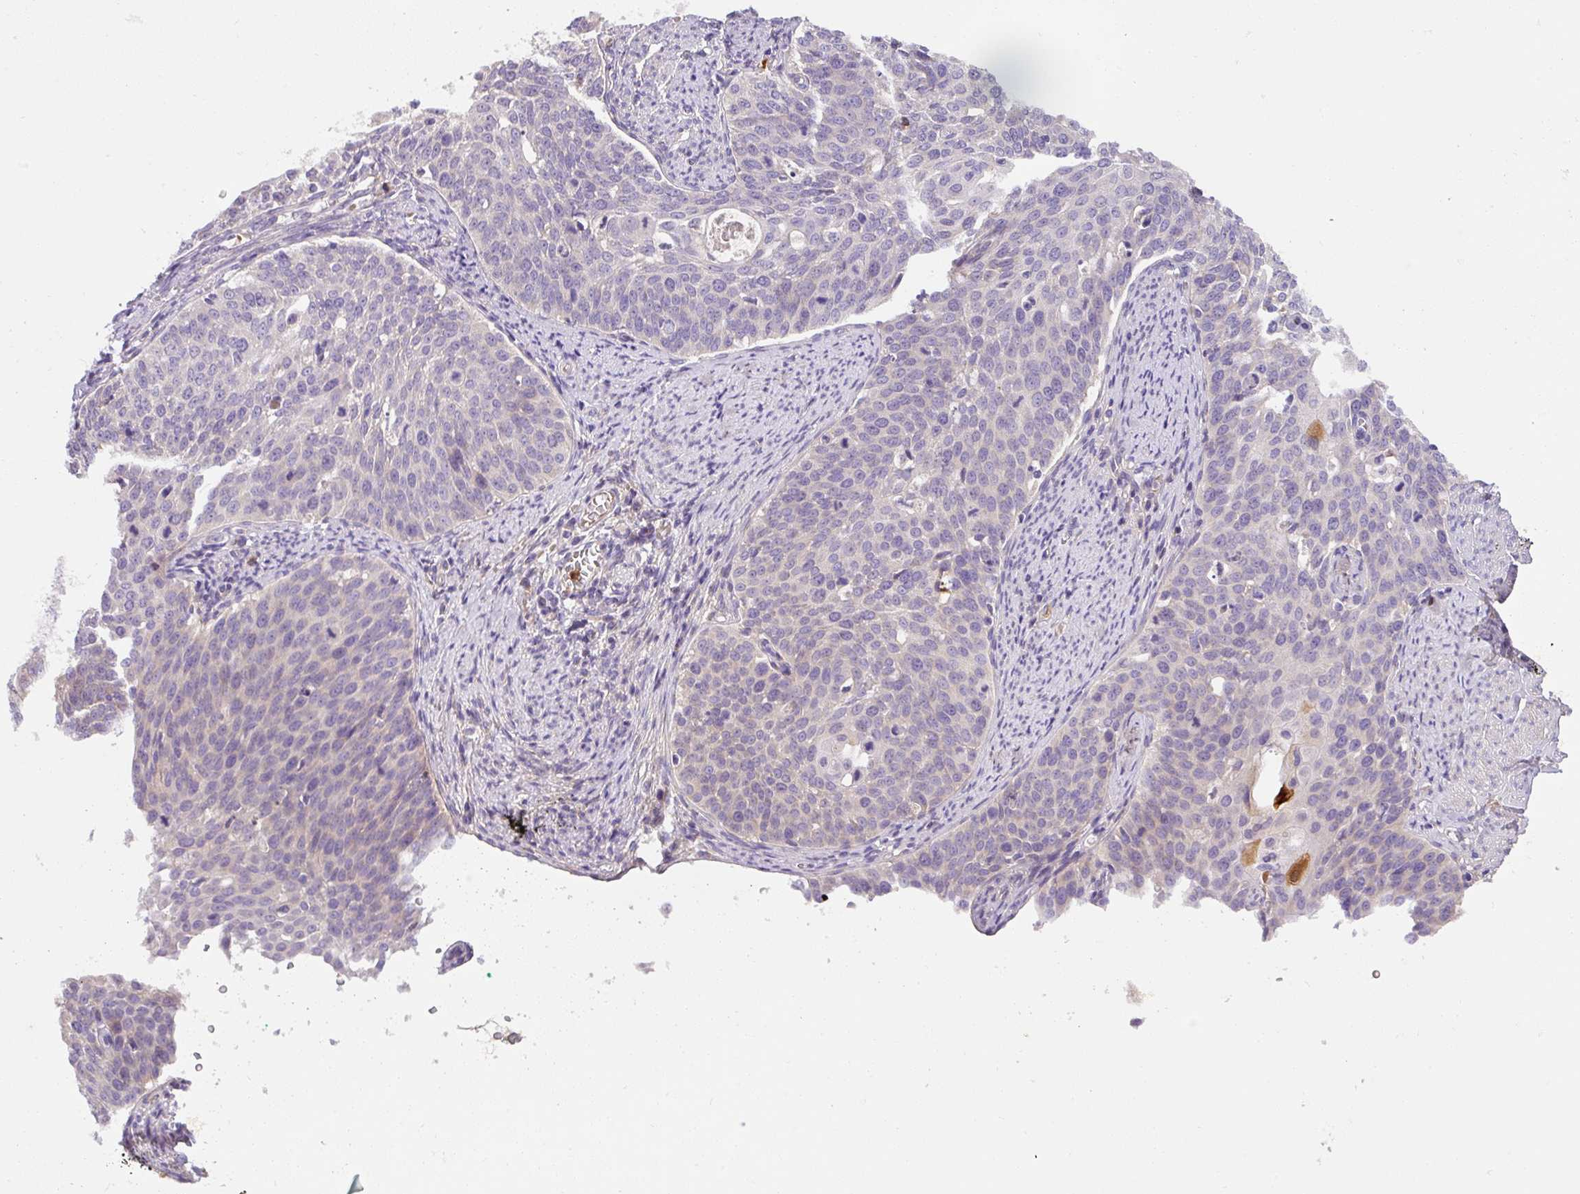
{"staining": {"intensity": "negative", "quantity": "none", "location": "none"}, "tissue": "cervical cancer", "cell_type": "Tumor cells", "image_type": "cancer", "snomed": [{"axis": "morphology", "description": "Squamous cell carcinoma, NOS"}, {"axis": "topography", "description": "Cervix"}], "caption": "IHC histopathology image of human cervical cancer stained for a protein (brown), which reveals no expression in tumor cells.", "gene": "CRISP3", "patient": {"sex": "female", "age": 44}}